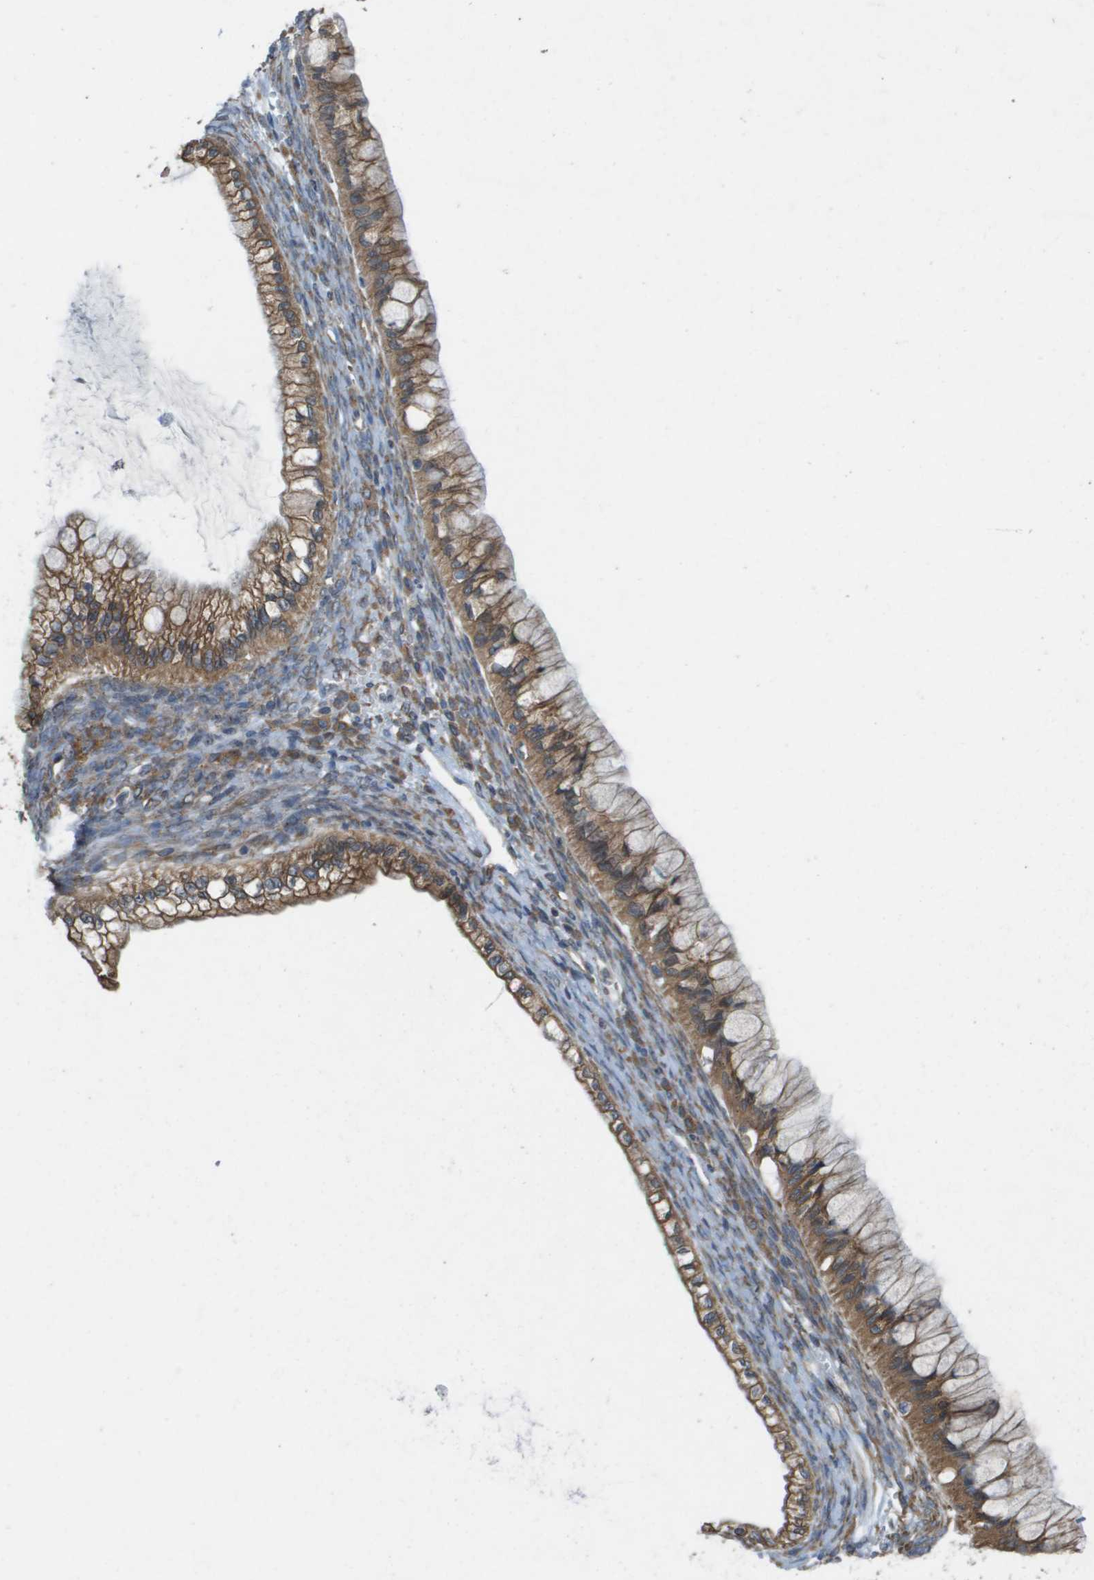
{"staining": {"intensity": "moderate", "quantity": ">75%", "location": "cytoplasmic/membranous"}, "tissue": "ovarian cancer", "cell_type": "Tumor cells", "image_type": "cancer", "snomed": [{"axis": "morphology", "description": "Cystadenocarcinoma, mucinous, NOS"}, {"axis": "topography", "description": "Ovary"}], "caption": "High-power microscopy captured an immunohistochemistry histopathology image of ovarian cancer (mucinous cystadenocarcinoma), revealing moderate cytoplasmic/membranous staining in about >75% of tumor cells.", "gene": "IFNLR1", "patient": {"sex": "female", "age": 57}}